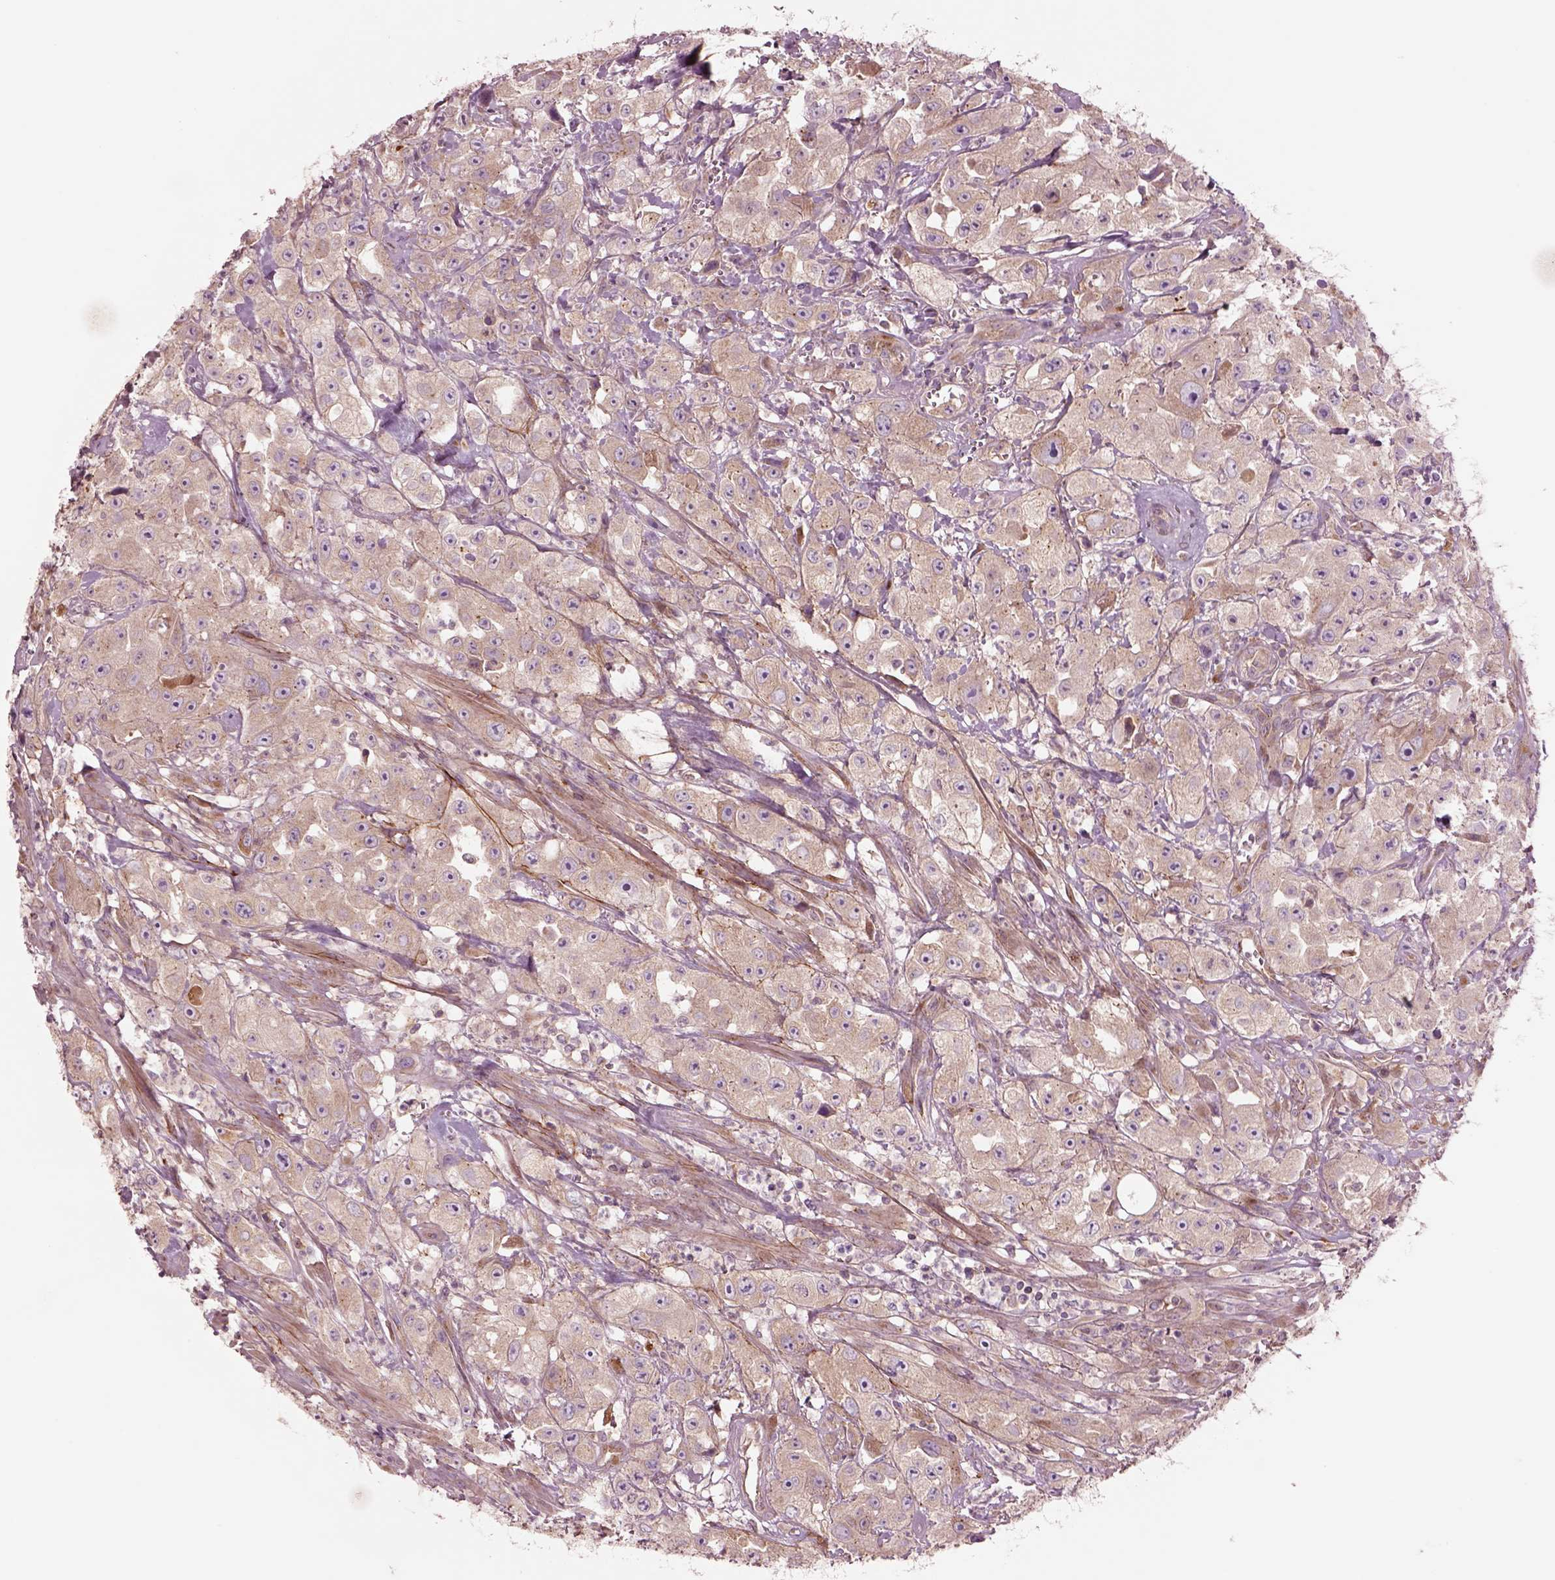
{"staining": {"intensity": "weak", "quantity": ">75%", "location": "cytoplasmic/membranous"}, "tissue": "urothelial cancer", "cell_type": "Tumor cells", "image_type": "cancer", "snomed": [{"axis": "morphology", "description": "Urothelial carcinoma, High grade"}, {"axis": "topography", "description": "Urinary bladder"}], "caption": "High-magnification brightfield microscopy of high-grade urothelial carcinoma stained with DAB (brown) and counterstained with hematoxylin (blue). tumor cells exhibit weak cytoplasmic/membranous expression is appreciated in approximately>75% of cells.", "gene": "SEC23A", "patient": {"sex": "male", "age": 79}}